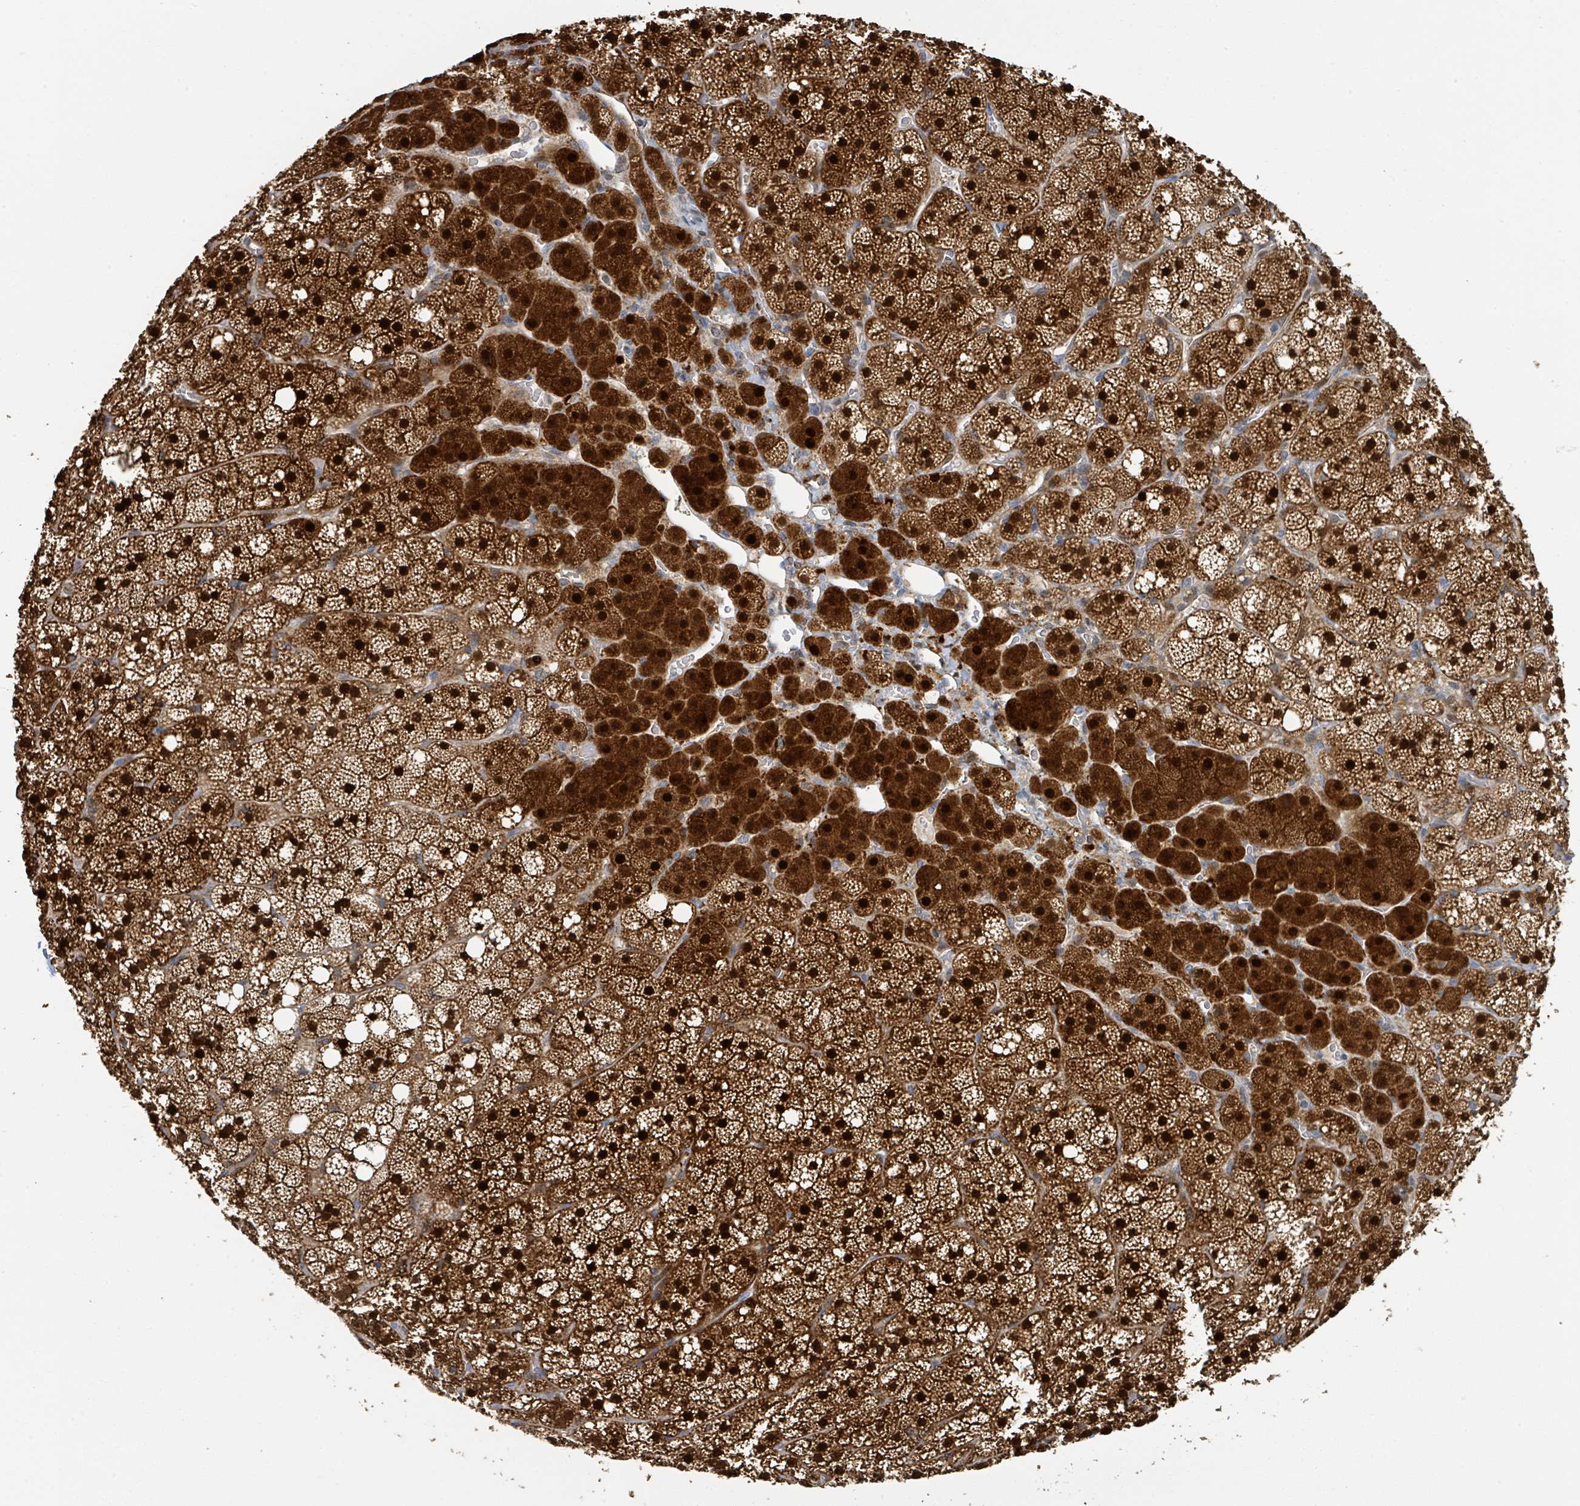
{"staining": {"intensity": "strong", "quantity": ">75%", "location": "cytoplasmic/membranous,nuclear"}, "tissue": "adrenal gland", "cell_type": "Glandular cells", "image_type": "normal", "snomed": [{"axis": "morphology", "description": "Normal tissue, NOS"}, {"axis": "topography", "description": "Adrenal gland"}], "caption": "Immunohistochemistry (IHC) histopathology image of benign adrenal gland: adrenal gland stained using immunohistochemistry displays high levels of strong protein expression localized specifically in the cytoplasmic/membranous,nuclear of glandular cells, appearing as a cytoplasmic/membranous,nuclear brown color.", "gene": "PSMB7", "patient": {"sex": "male", "age": 53}}